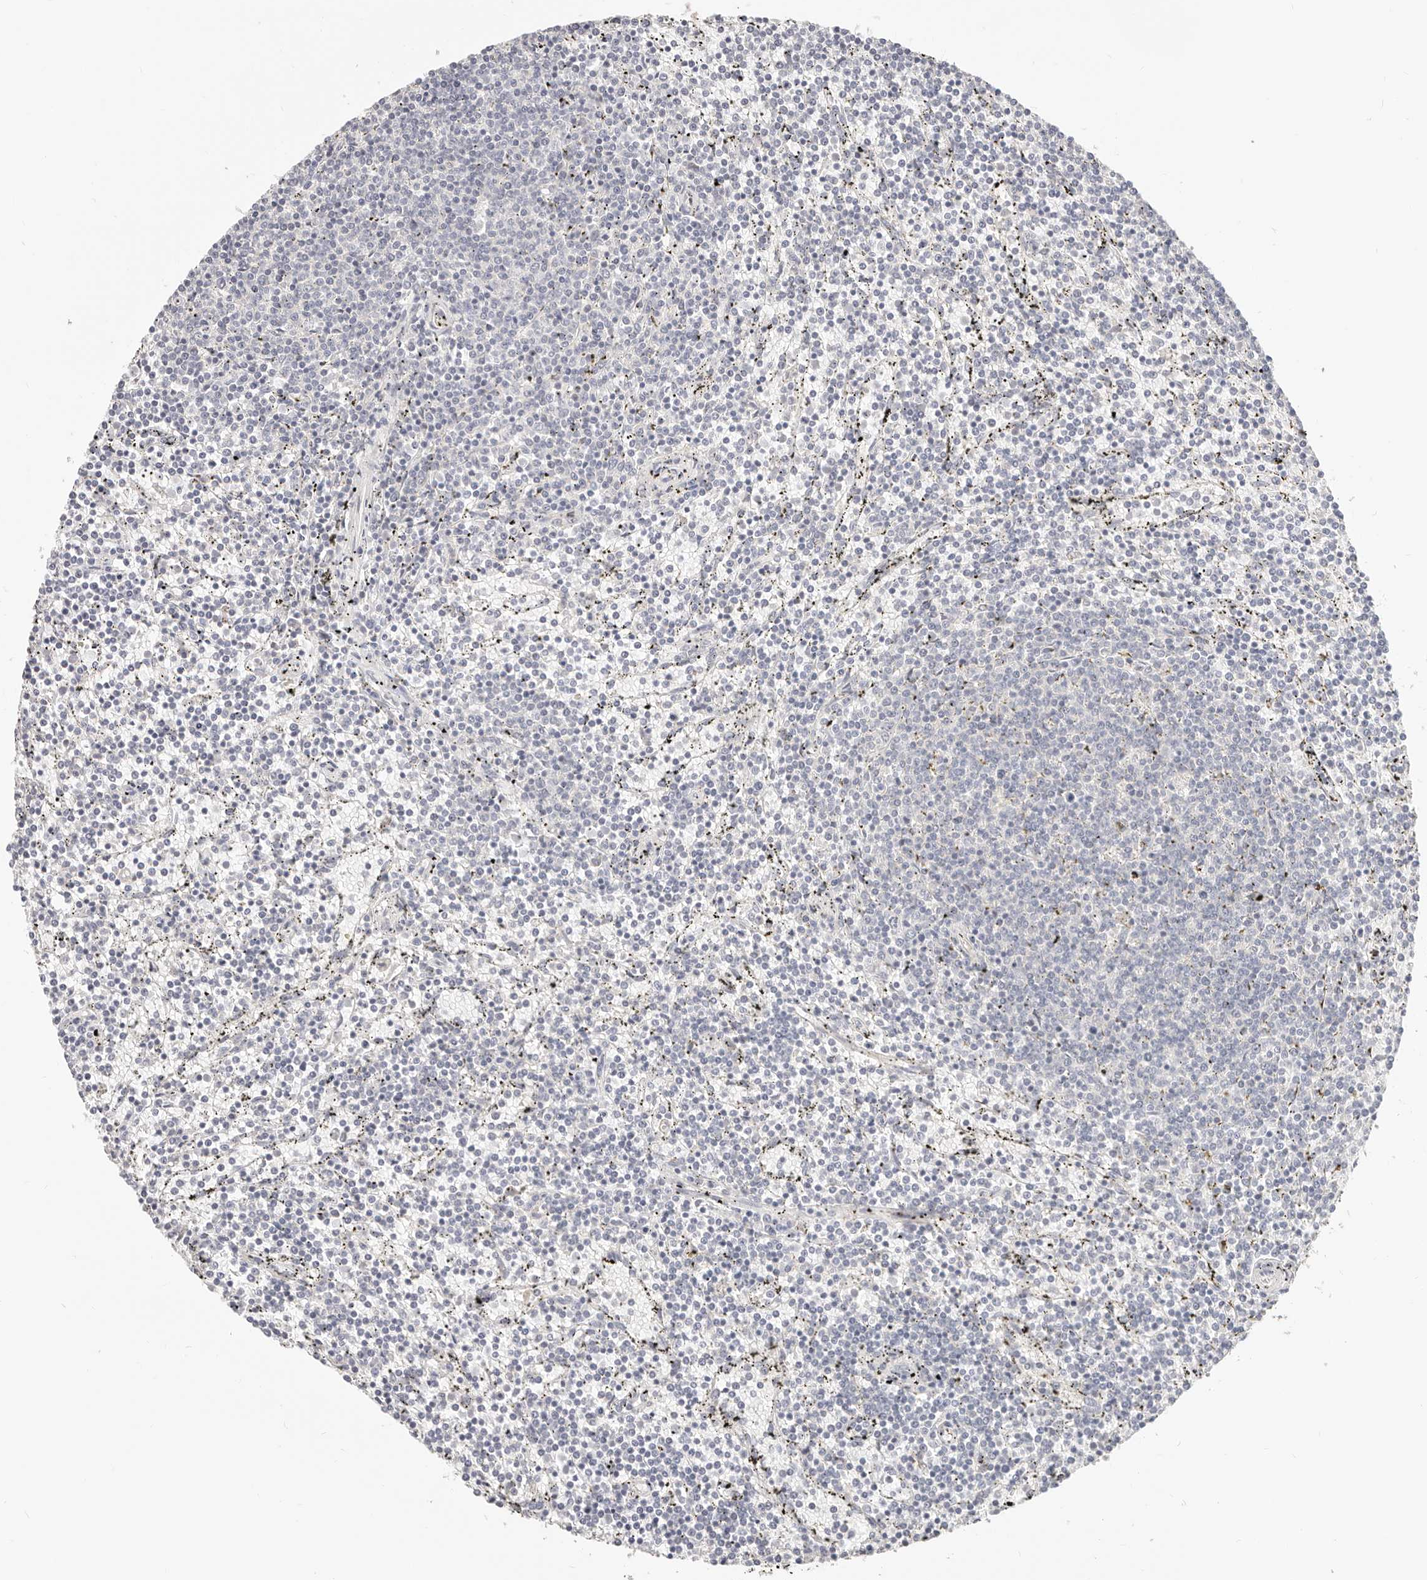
{"staining": {"intensity": "negative", "quantity": "none", "location": "none"}, "tissue": "lymphoma", "cell_type": "Tumor cells", "image_type": "cancer", "snomed": [{"axis": "morphology", "description": "Malignant lymphoma, non-Hodgkin's type, Low grade"}, {"axis": "topography", "description": "Spleen"}], "caption": "Histopathology image shows no protein positivity in tumor cells of lymphoma tissue.", "gene": "DTNBP1", "patient": {"sex": "female", "age": 50}}